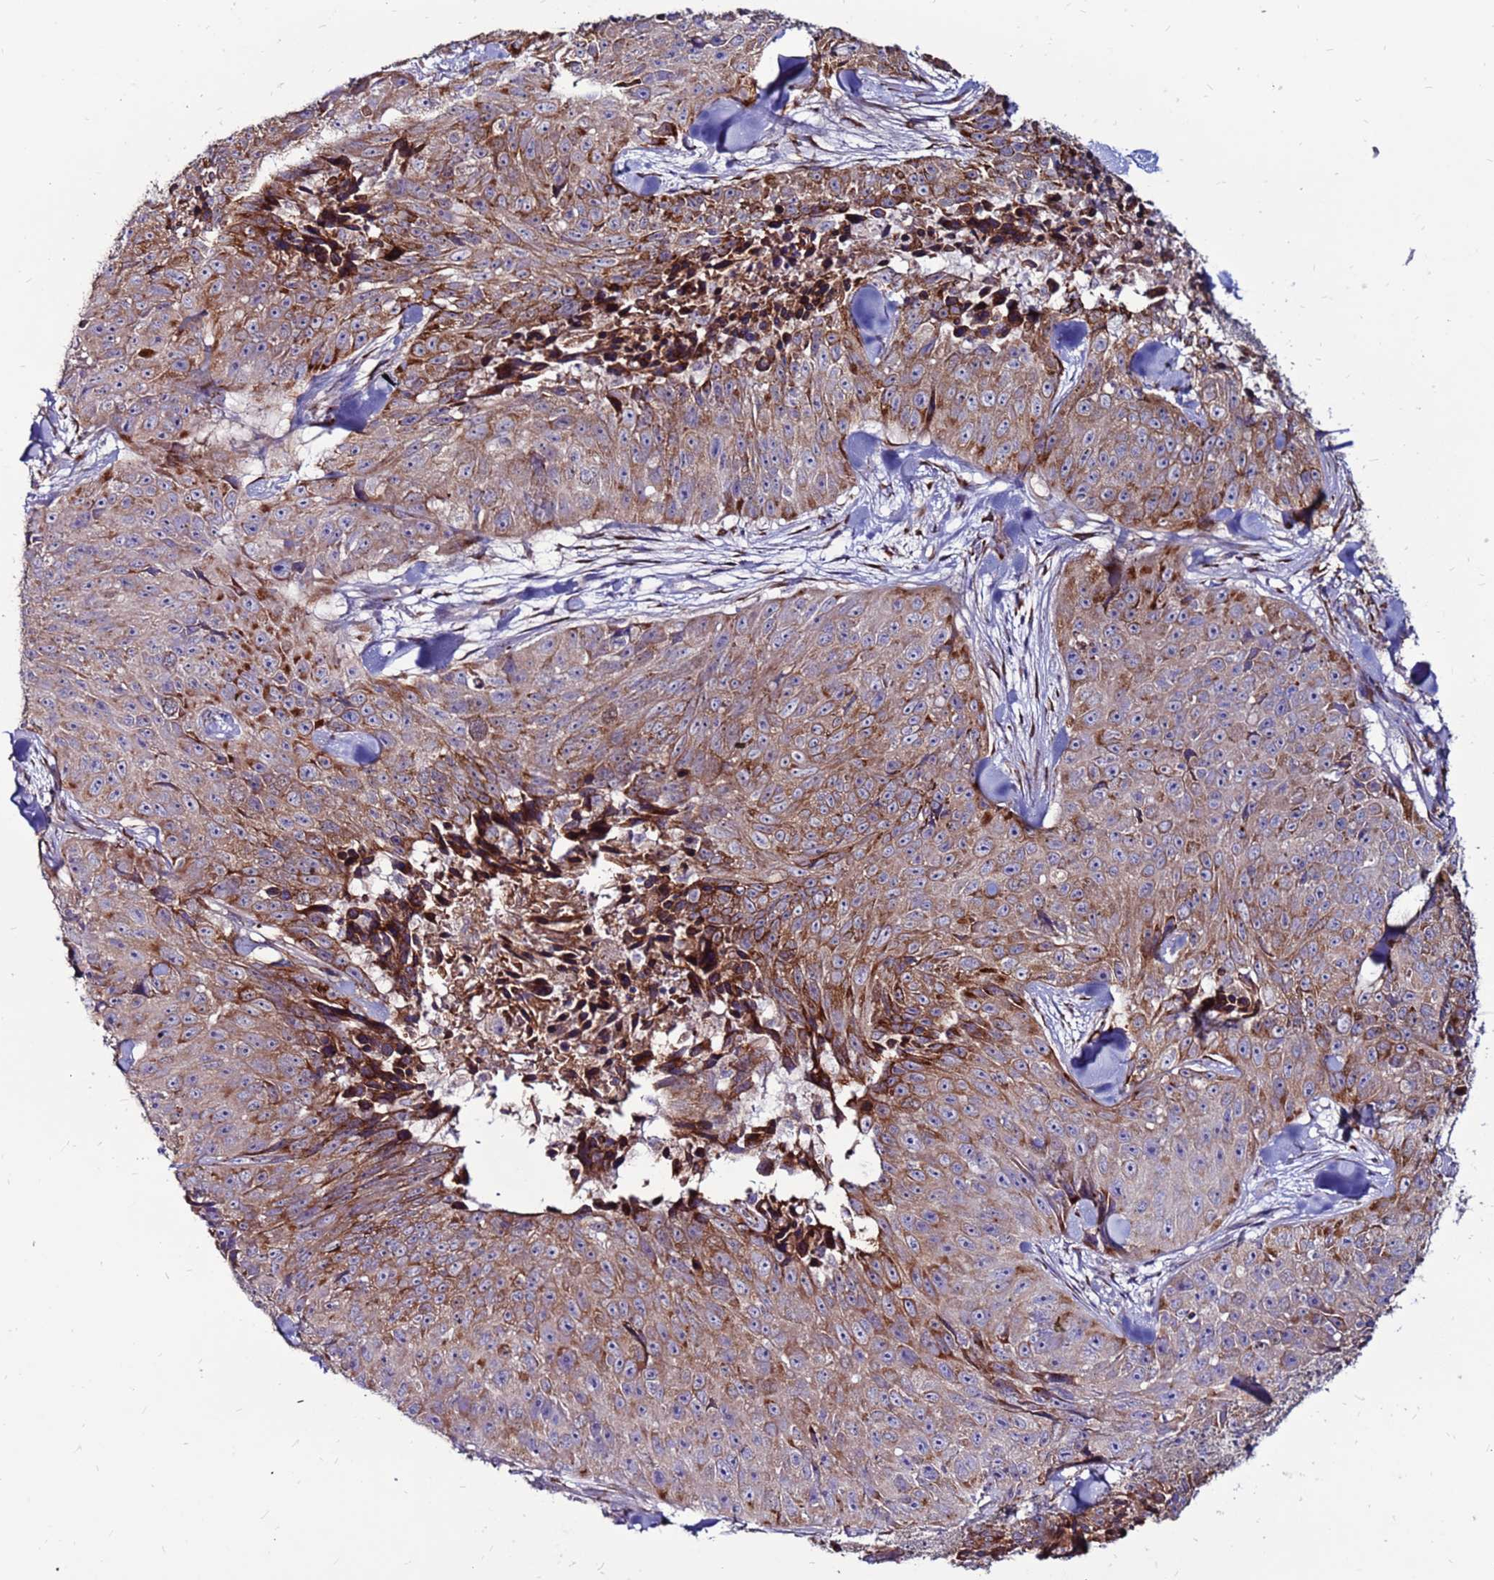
{"staining": {"intensity": "moderate", "quantity": ">75%", "location": "cytoplasmic/membranous"}, "tissue": "skin cancer", "cell_type": "Tumor cells", "image_type": "cancer", "snomed": [{"axis": "morphology", "description": "Squamous cell carcinoma, NOS"}, {"axis": "topography", "description": "Skin"}], "caption": "Immunohistochemistry (IHC) of skin cancer (squamous cell carcinoma) displays medium levels of moderate cytoplasmic/membranous positivity in approximately >75% of tumor cells. The protein of interest is shown in brown color, while the nuclei are stained blue.", "gene": "SLC44A3", "patient": {"sex": "female", "age": 87}}